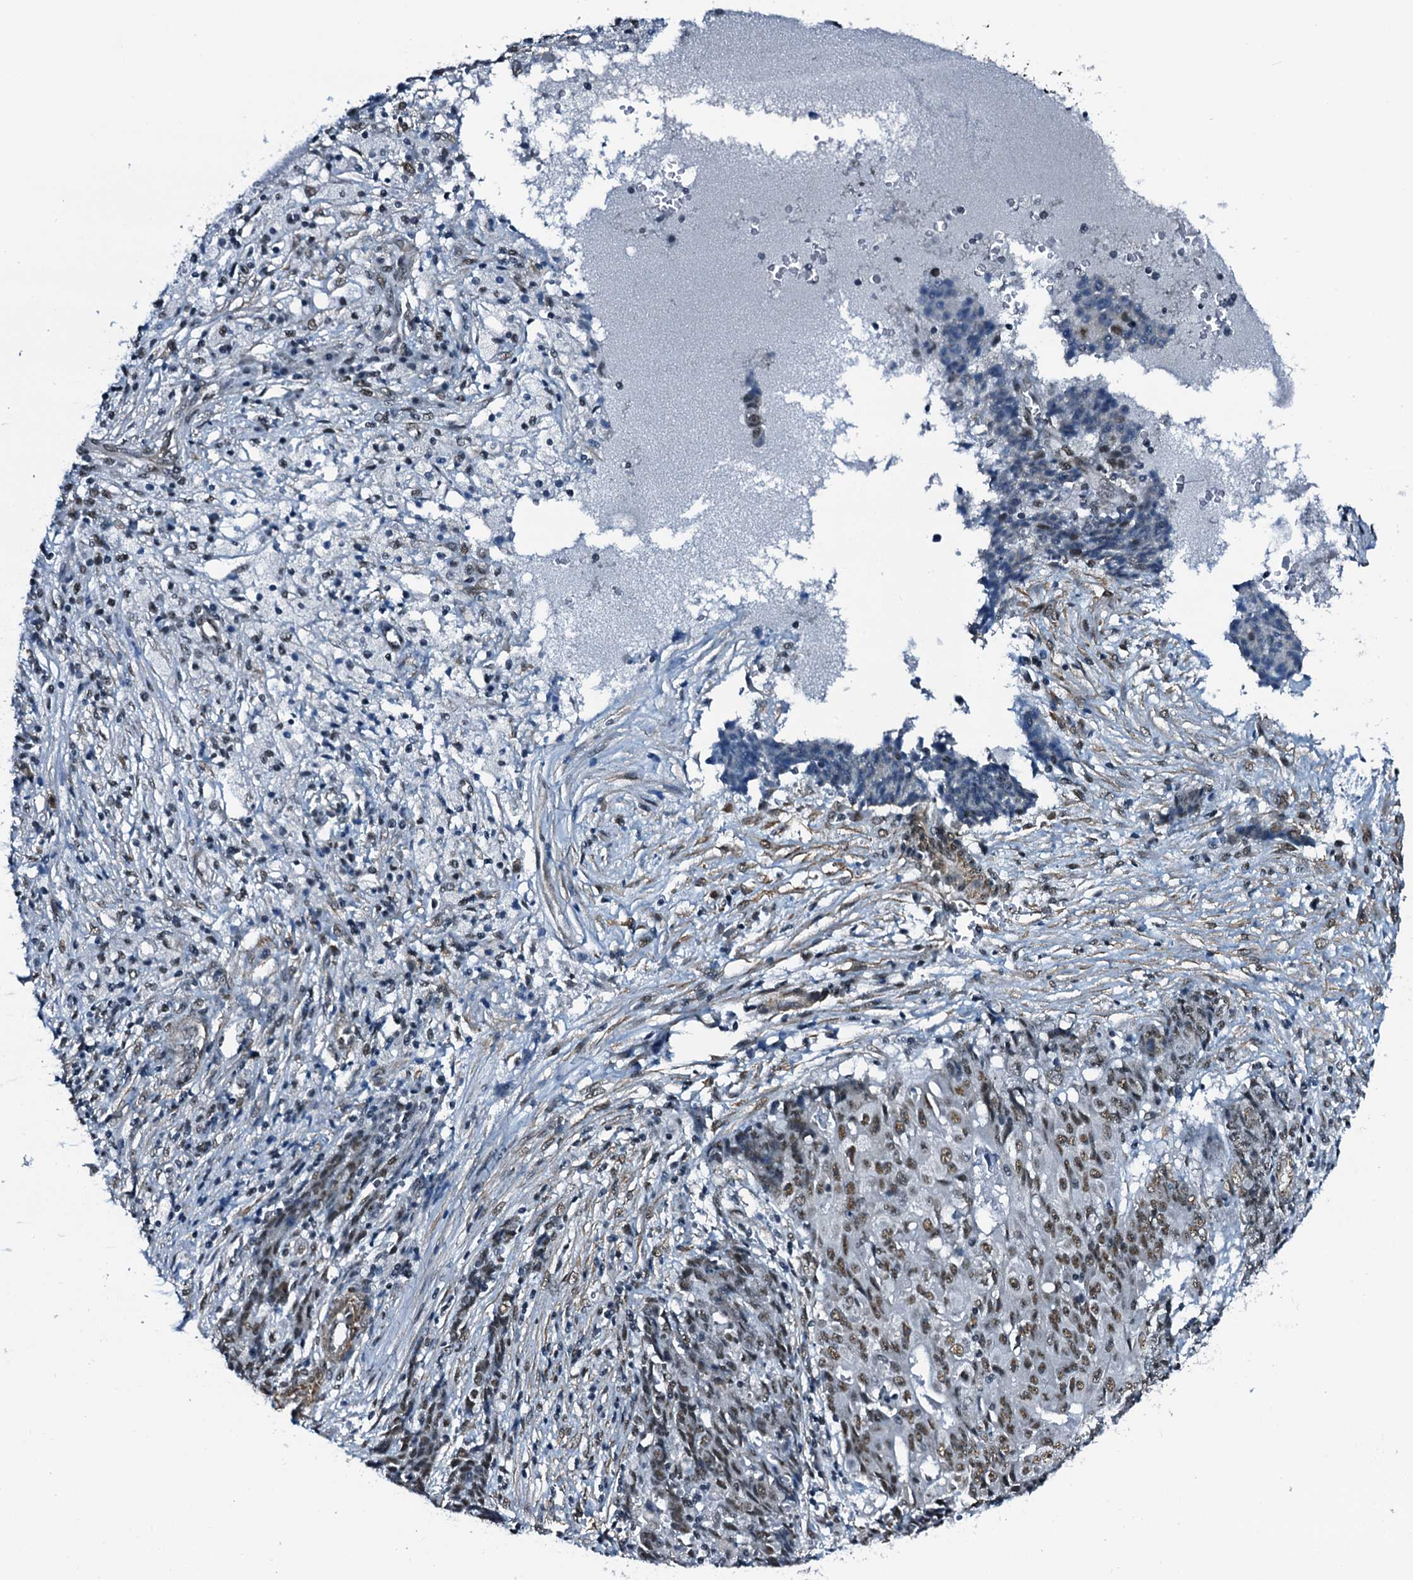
{"staining": {"intensity": "moderate", "quantity": ">75%", "location": "nuclear"}, "tissue": "ovarian cancer", "cell_type": "Tumor cells", "image_type": "cancer", "snomed": [{"axis": "morphology", "description": "Carcinoma, endometroid"}, {"axis": "topography", "description": "Ovary"}], "caption": "Protein staining of endometroid carcinoma (ovarian) tissue displays moderate nuclear expression in approximately >75% of tumor cells. (DAB (3,3'-diaminobenzidine) IHC with brightfield microscopy, high magnification).", "gene": "CWC15", "patient": {"sex": "female", "age": 42}}